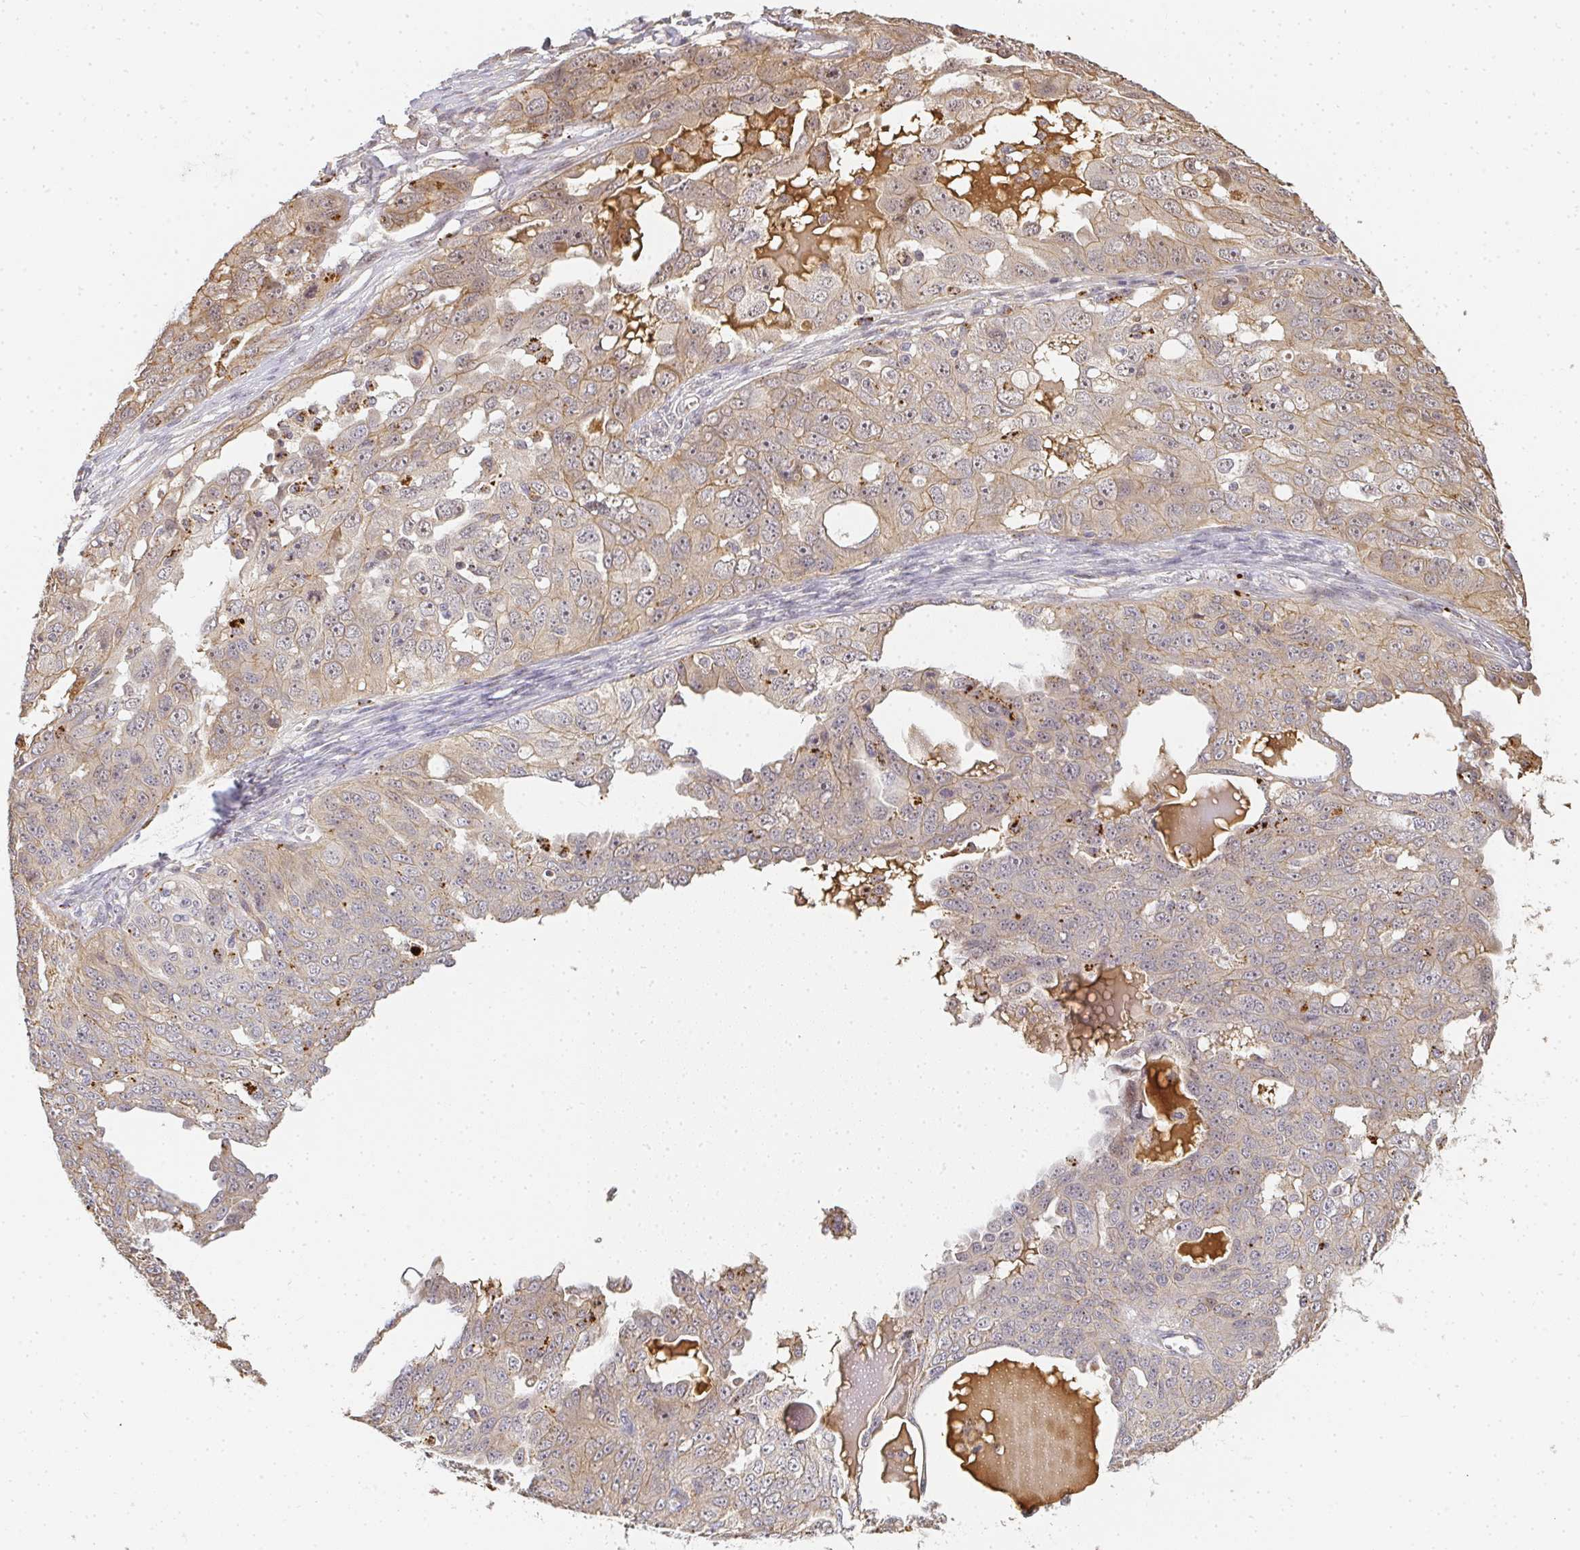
{"staining": {"intensity": "weak", "quantity": "25%-75%", "location": "cytoplasmic/membranous"}, "tissue": "ovarian cancer", "cell_type": "Tumor cells", "image_type": "cancer", "snomed": [{"axis": "morphology", "description": "Carcinoma, endometroid"}, {"axis": "topography", "description": "Ovary"}], "caption": "Endometroid carcinoma (ovarian) stained for a protein exhibits weak cytoplasmic/membranous positivity in tumor cells.", "gene": "SLC35B3", "patient": {"sex": "female", "age": 70}}